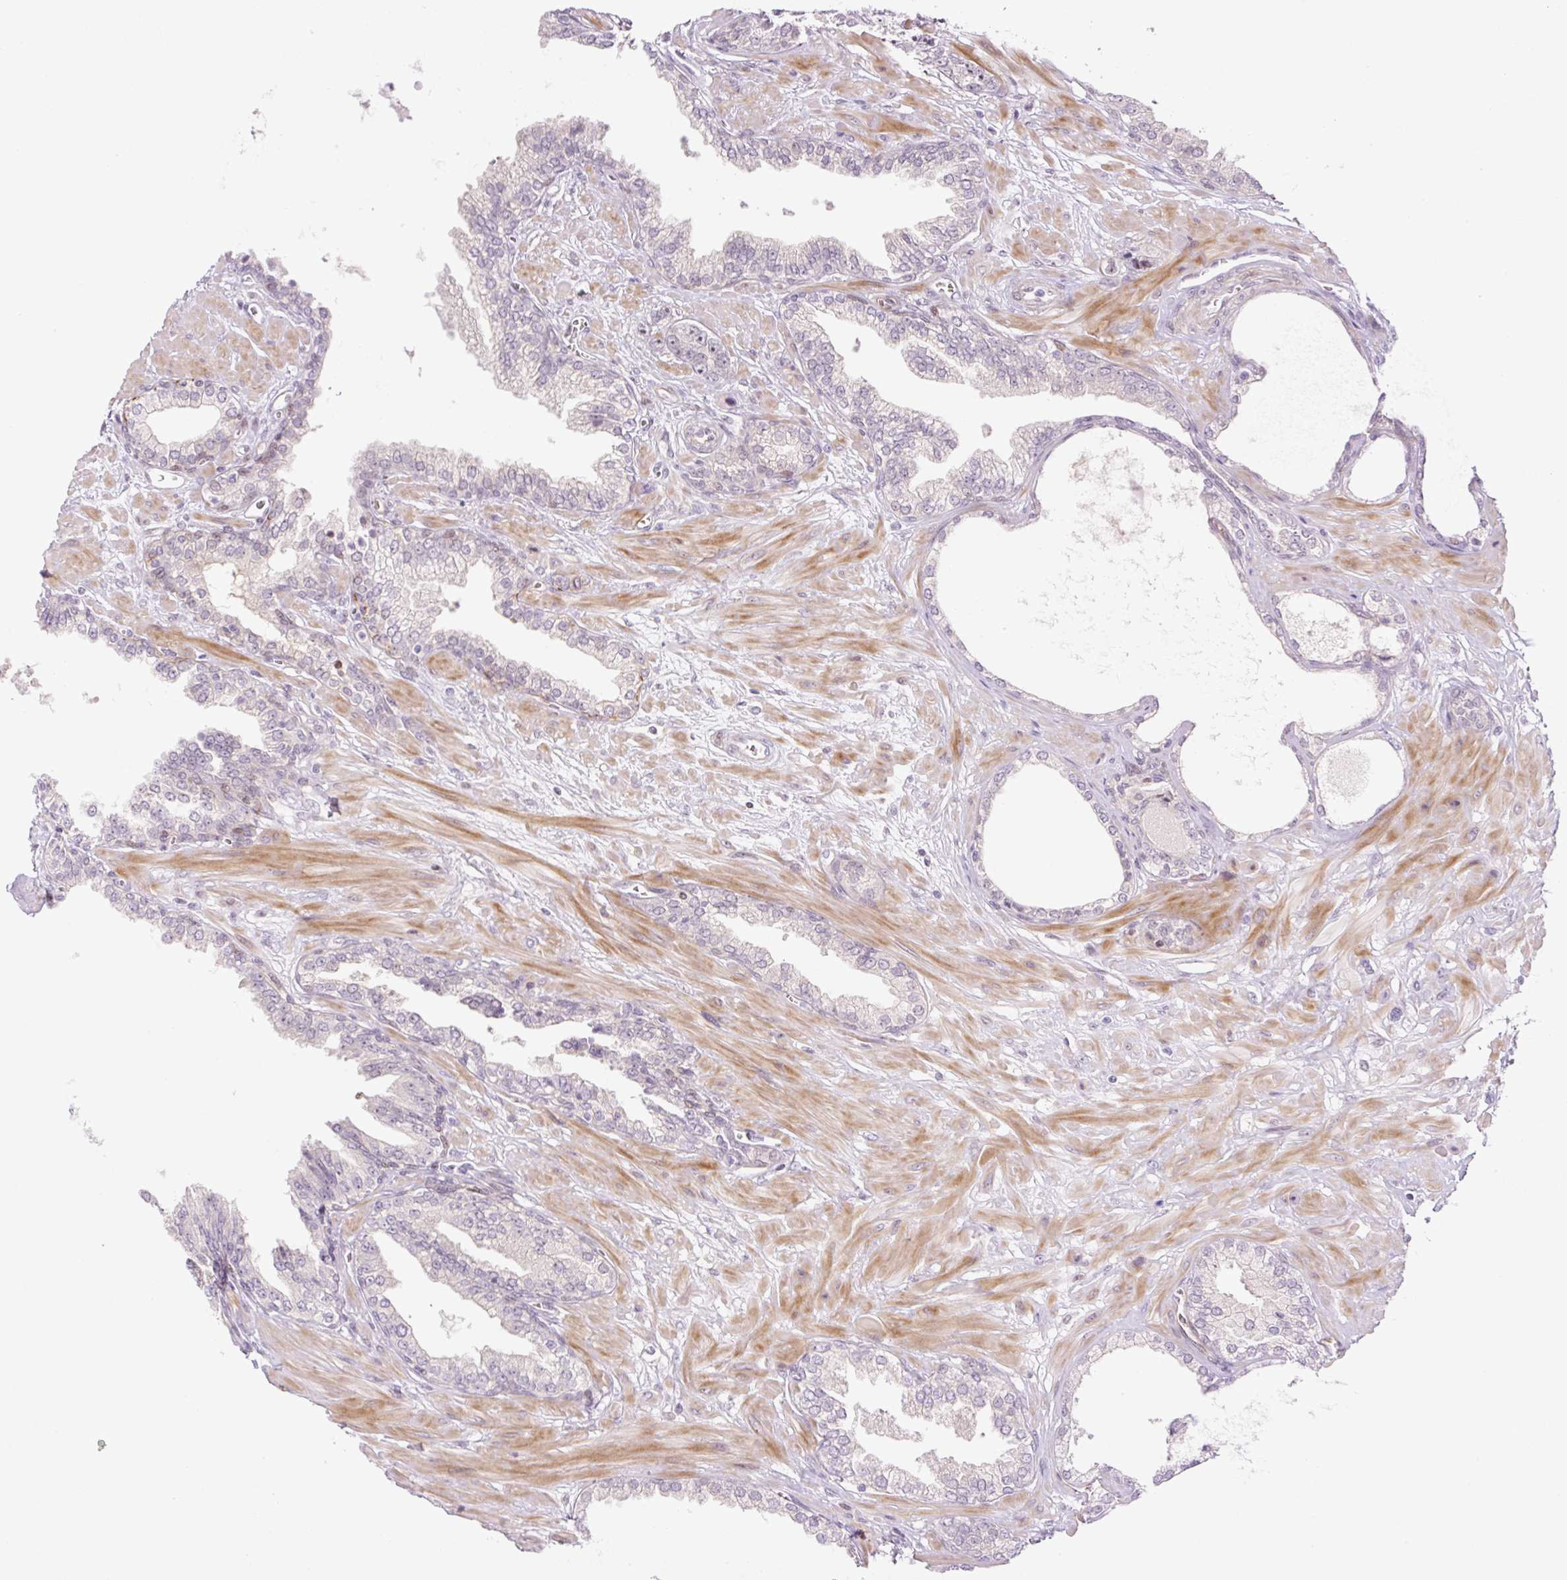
{"staining": {"intensity": "weak", "quantity": ">75%", "location": "nuclear"}, "tissue": "prostate cancer", "cell_type": "Tumor cells", "image_type": "cancer", "snomed": [{"axis": "morphology", "description": "Adenocarcinoma, High grade"}, {"axis": "topography", "description": "Prostate"}], "caption": "Weak nuclear expression is appreciated in about >75% of tumor cells in adenocarcinoma (high-grade) (prostate).", "gene": "ZNF417", "patient": {"sex": "male", "age": 71}}